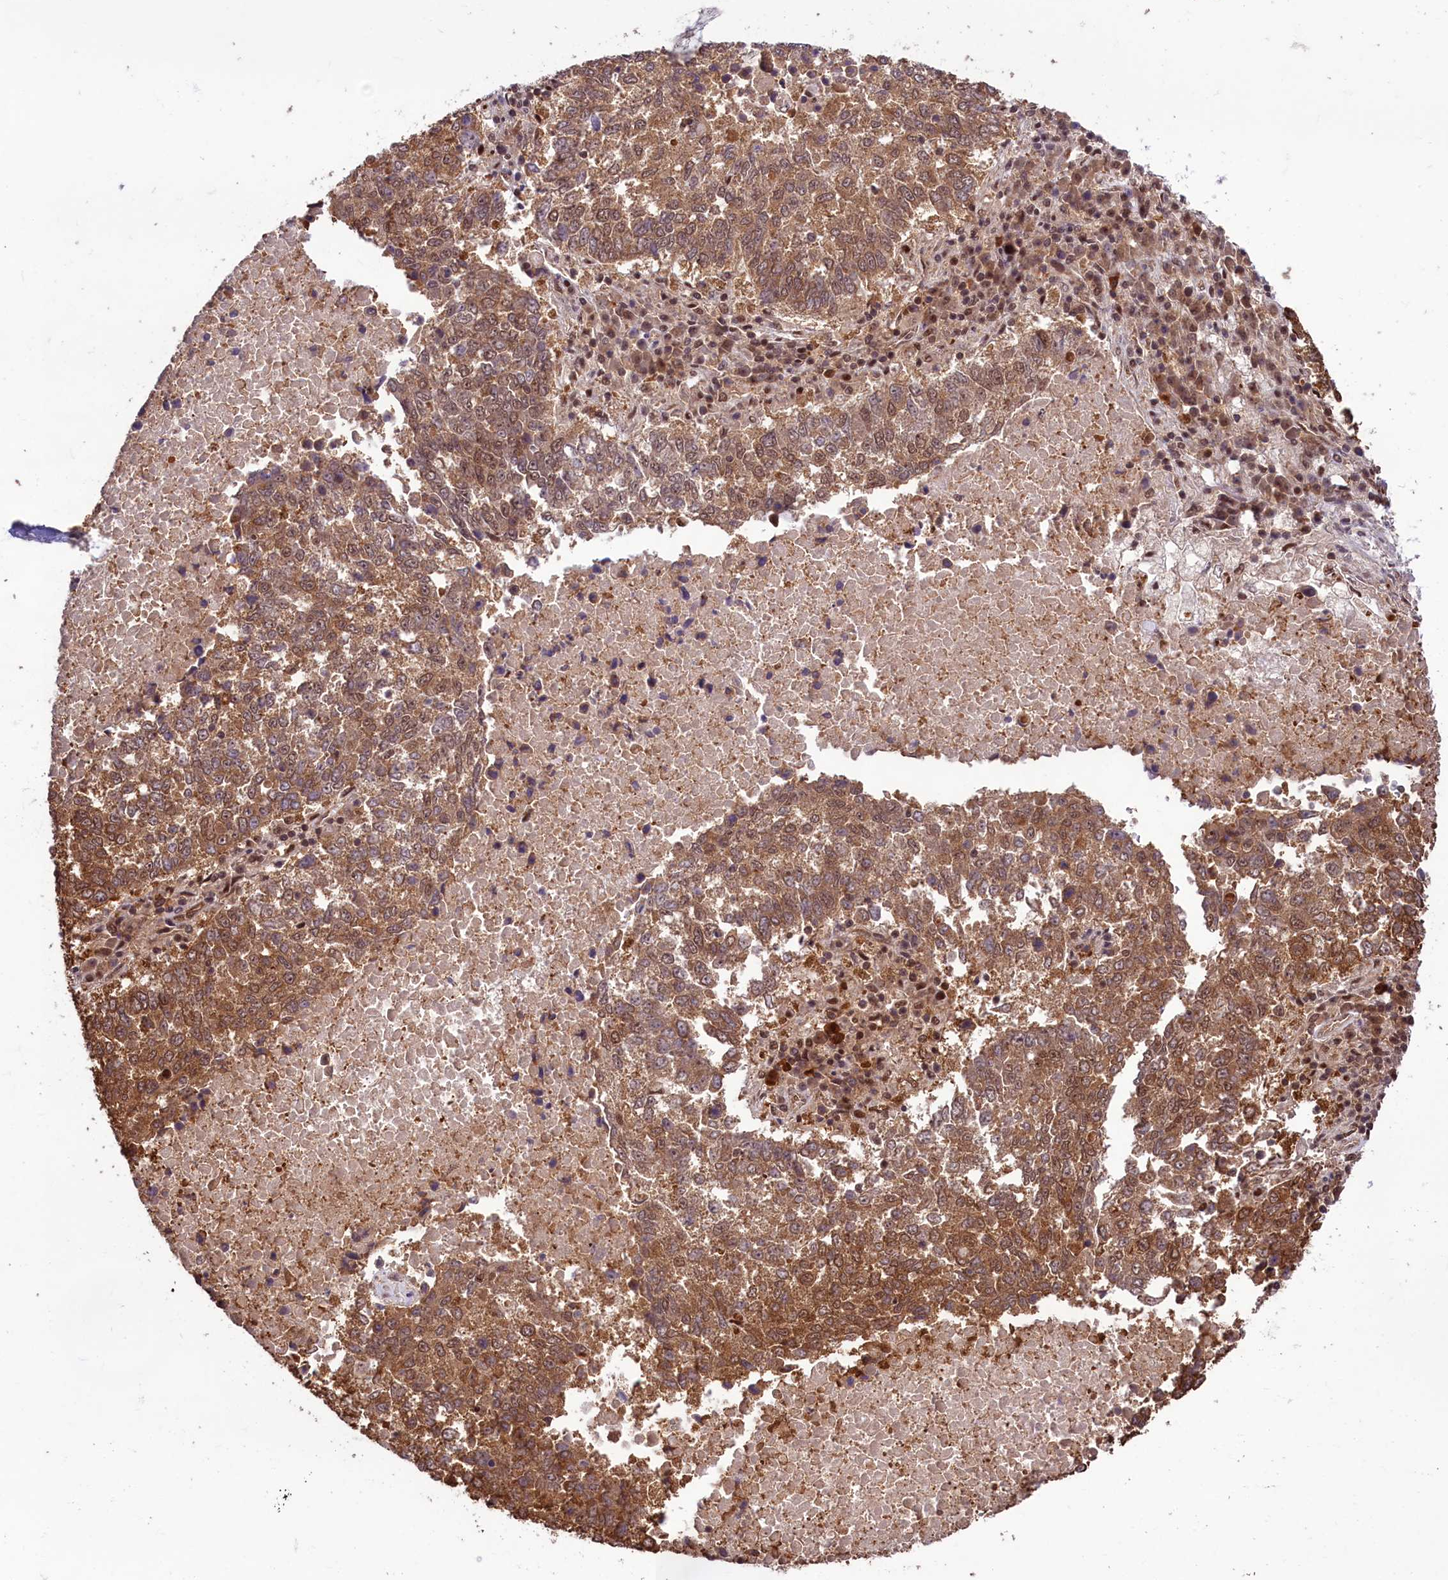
{"staining": {"intensity": "moderate", "quantity": ">75%", "location": "cytoplasmic/membranous,nuclear"}, "tissue": "lung cancer", "cell_type": "Tumor cells", "image_type": "cancer", "snomed": [{"axis": "morphology", "description": "Squamous cell carcinoma, NOS"}, {"axis": "topography", "description": "Lung"}], "caption": "Immunohistochemical staining of lung squamous cell carcinoma exhibits moderate cytoplasmic/membranous and nuclear protein positivity in approximately >75% of tumor cells. Using DAB (3,3'-diaminobenzidine) (brown) and hematoxylin (blue) stains, captured at high magnification using brightfield microscopy.", "gene": "SLC7A6OS", "patient": {"sex": "male", "age": 73}}